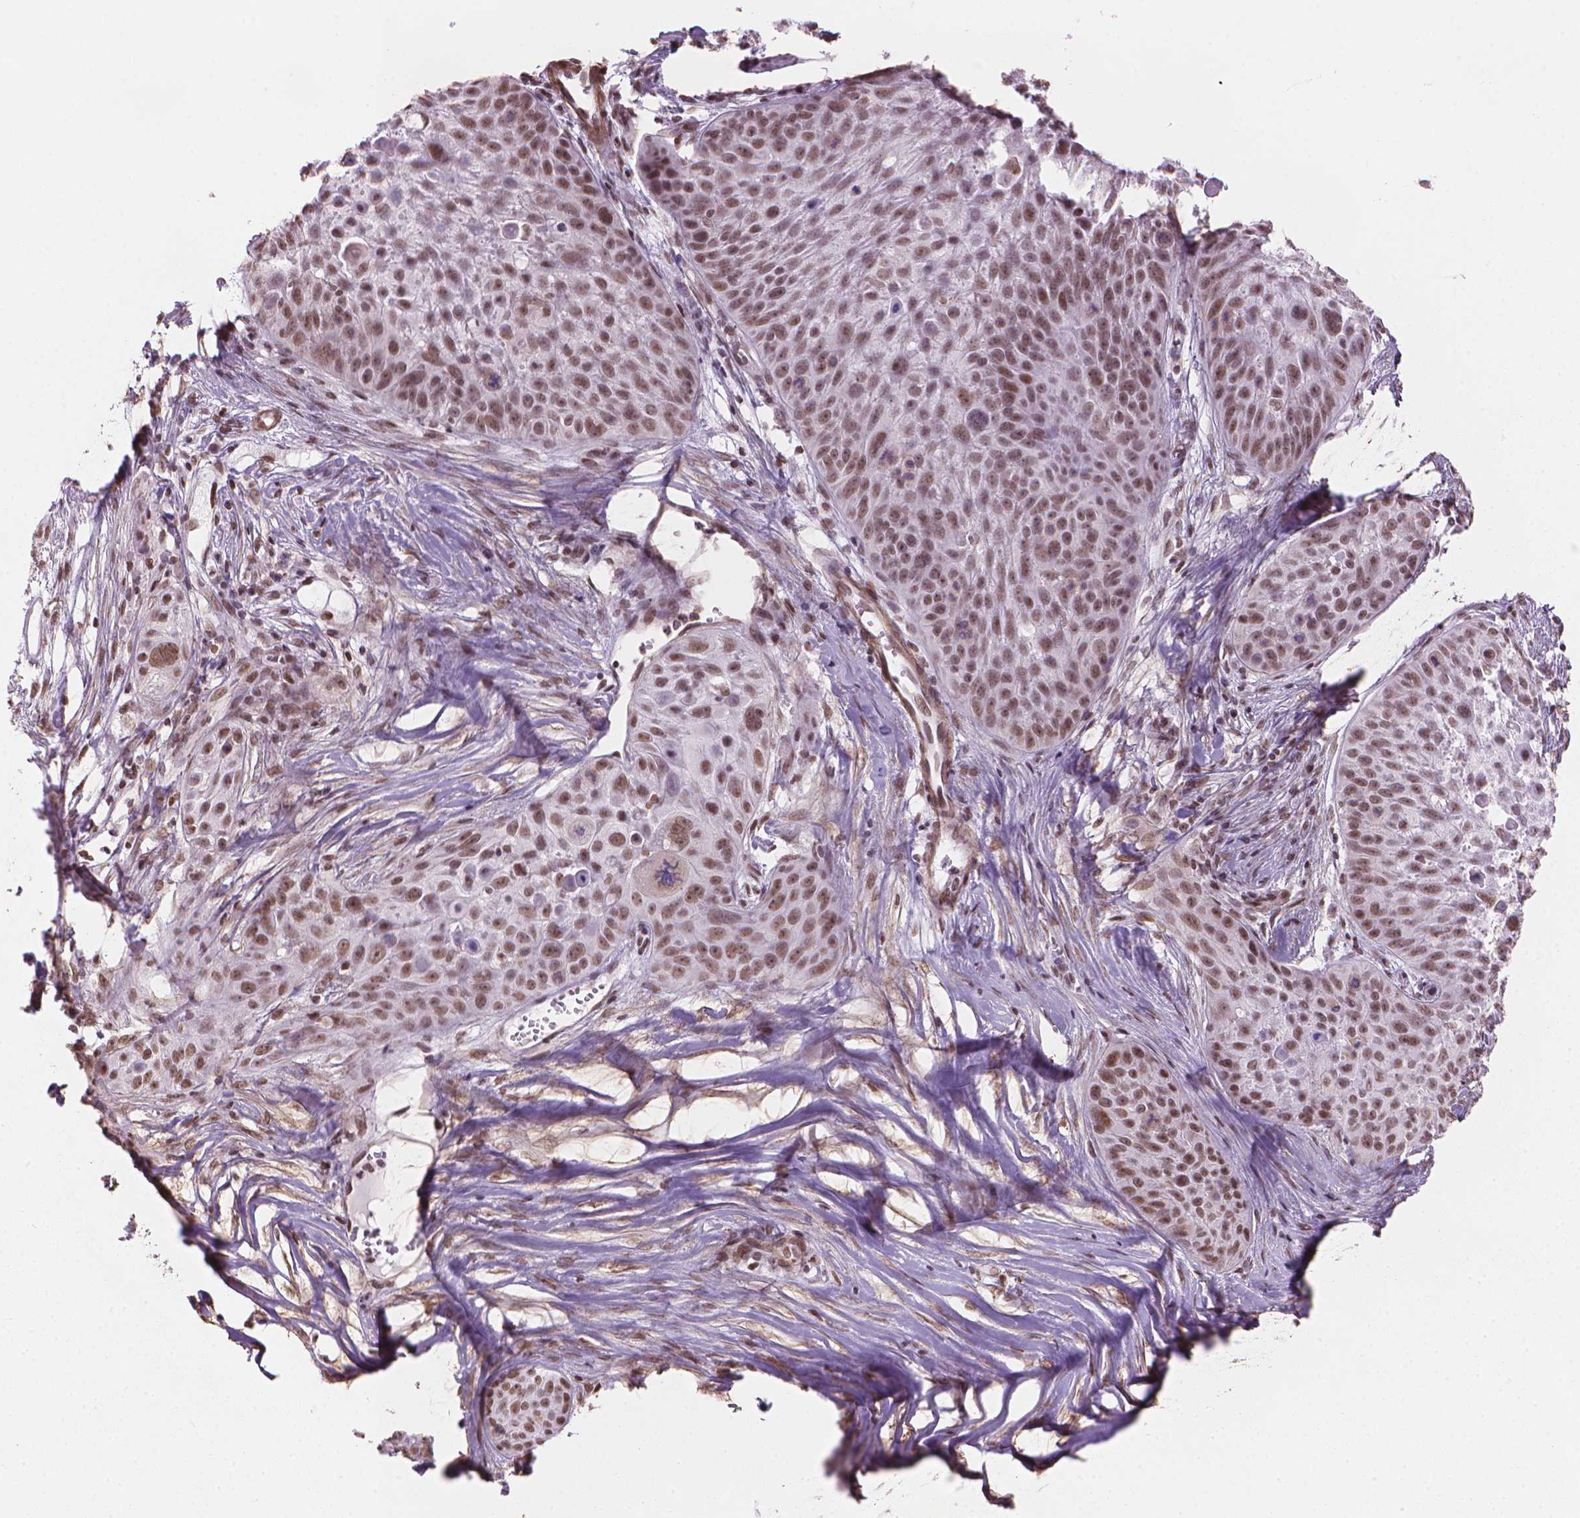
{"staining": {"intensity": "moderate", "quantity": ">75%", "location": "nuclear"}, "tissue": "skin cancer", "cell_type": "Tumor cells", "image_type": "cancer", "snomed": [{"axis": "morphology", "description": "Squamous cell carcinoma, NOS"}, {"axis": "topography", "description": "Skin"}, {"axis": "topography", "description": "Anal"}], "caption": "Squamous cell carcinoma (skin) stained with immunohistochemistry (IHC) reveals moderate nuclear expression in about >75% of tumor cells.", "gene": "HOXD4", "patient": {"sex": "female", "age": 75}}